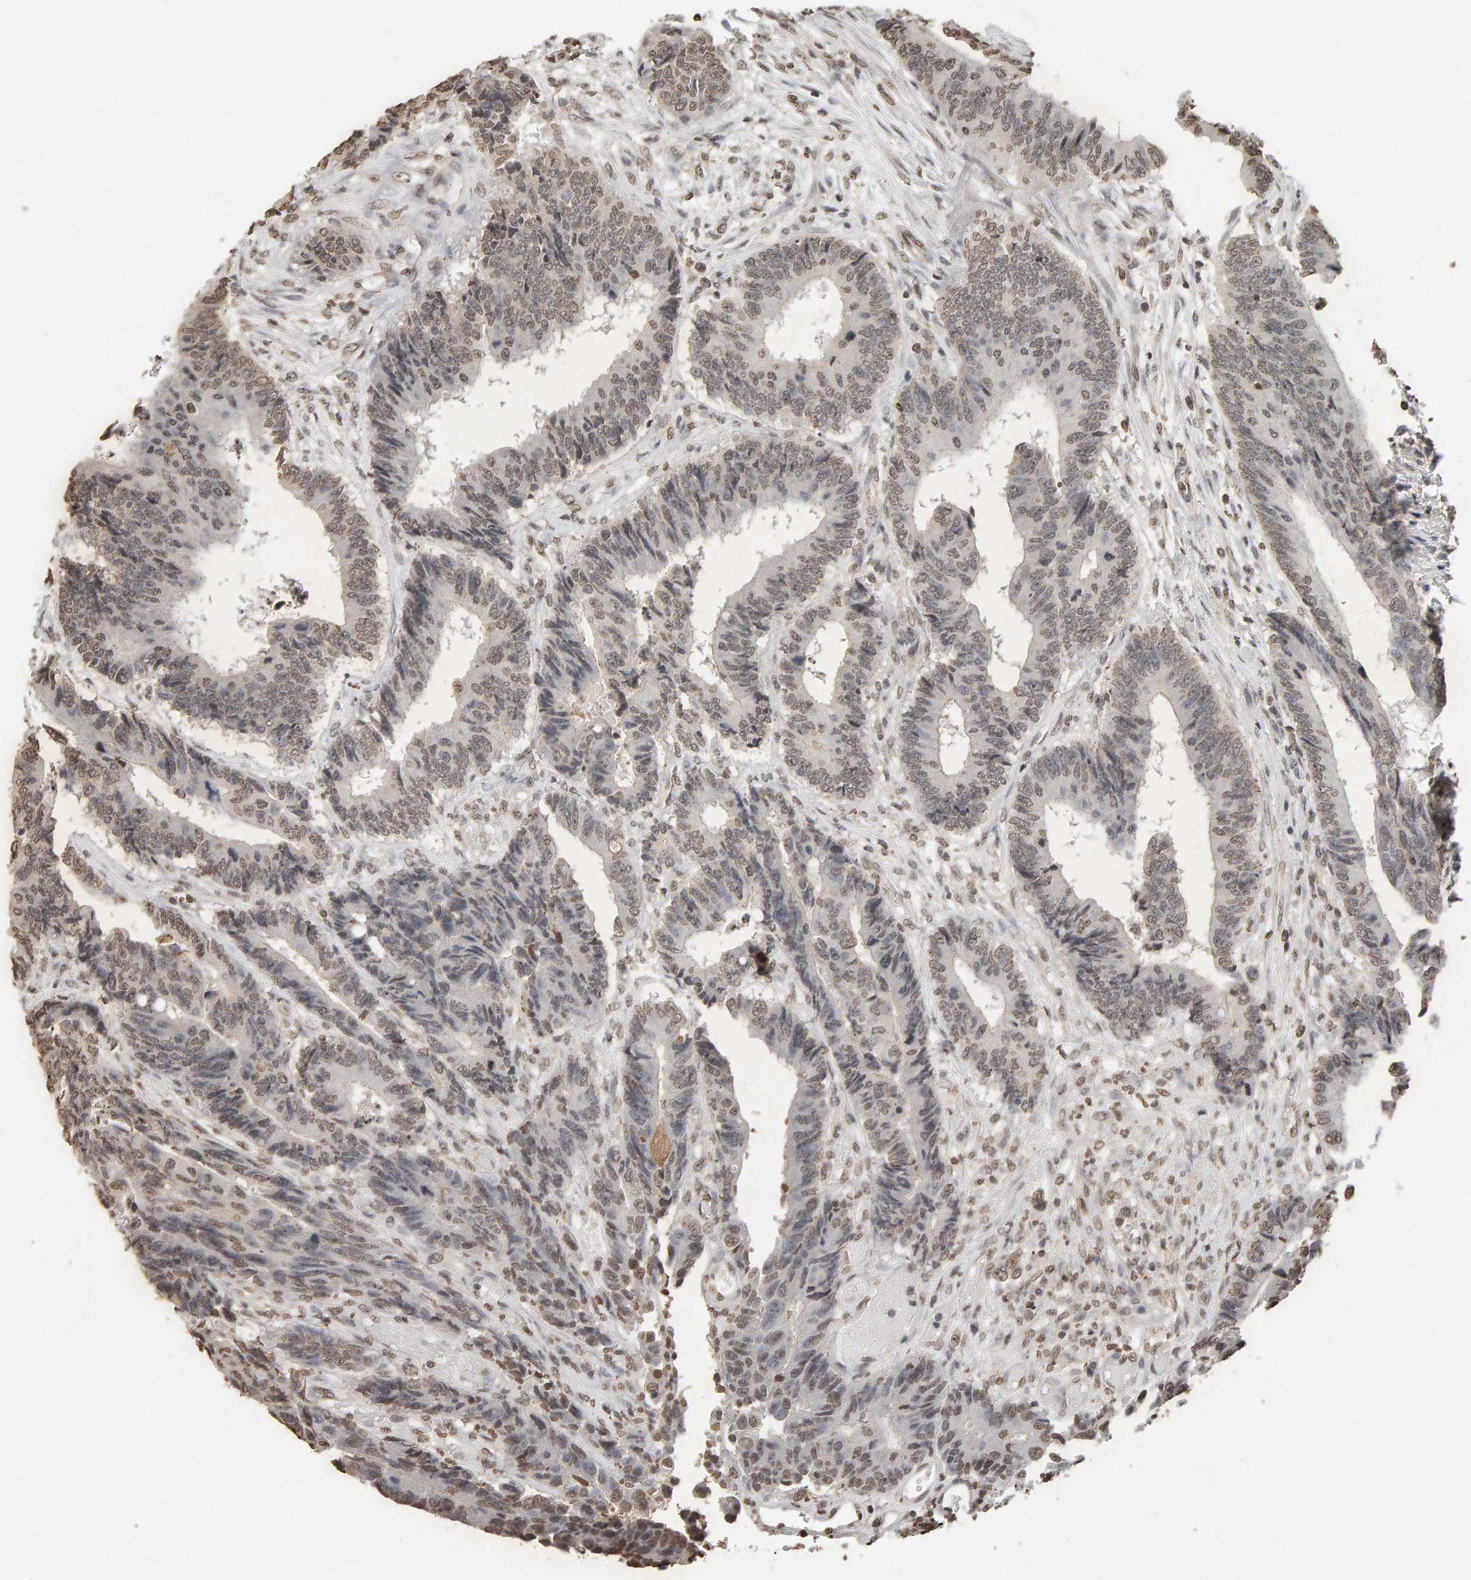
{"staining": {"intensity": "weak", "quantity": ">75%", "location": "nuclear"}, "tissue": "colorectal cancer", "cell_type": "Tumor cells", "image_type": "cancer", "snomed": [{"axis": "morphology", "description": "Adenocarcinoma, NOS"}, {"axis": "topography", "description": "Rectum"}], "caption": "Protein expression analysis of human colorectal cancer (adenocarcinoma) reveals weak nuclear staining in approximately >75% of tumor cells. Nuclei are stained in blue.", "gene": "DNAJB5", "patient": {"sex": "male", "age": 84}}